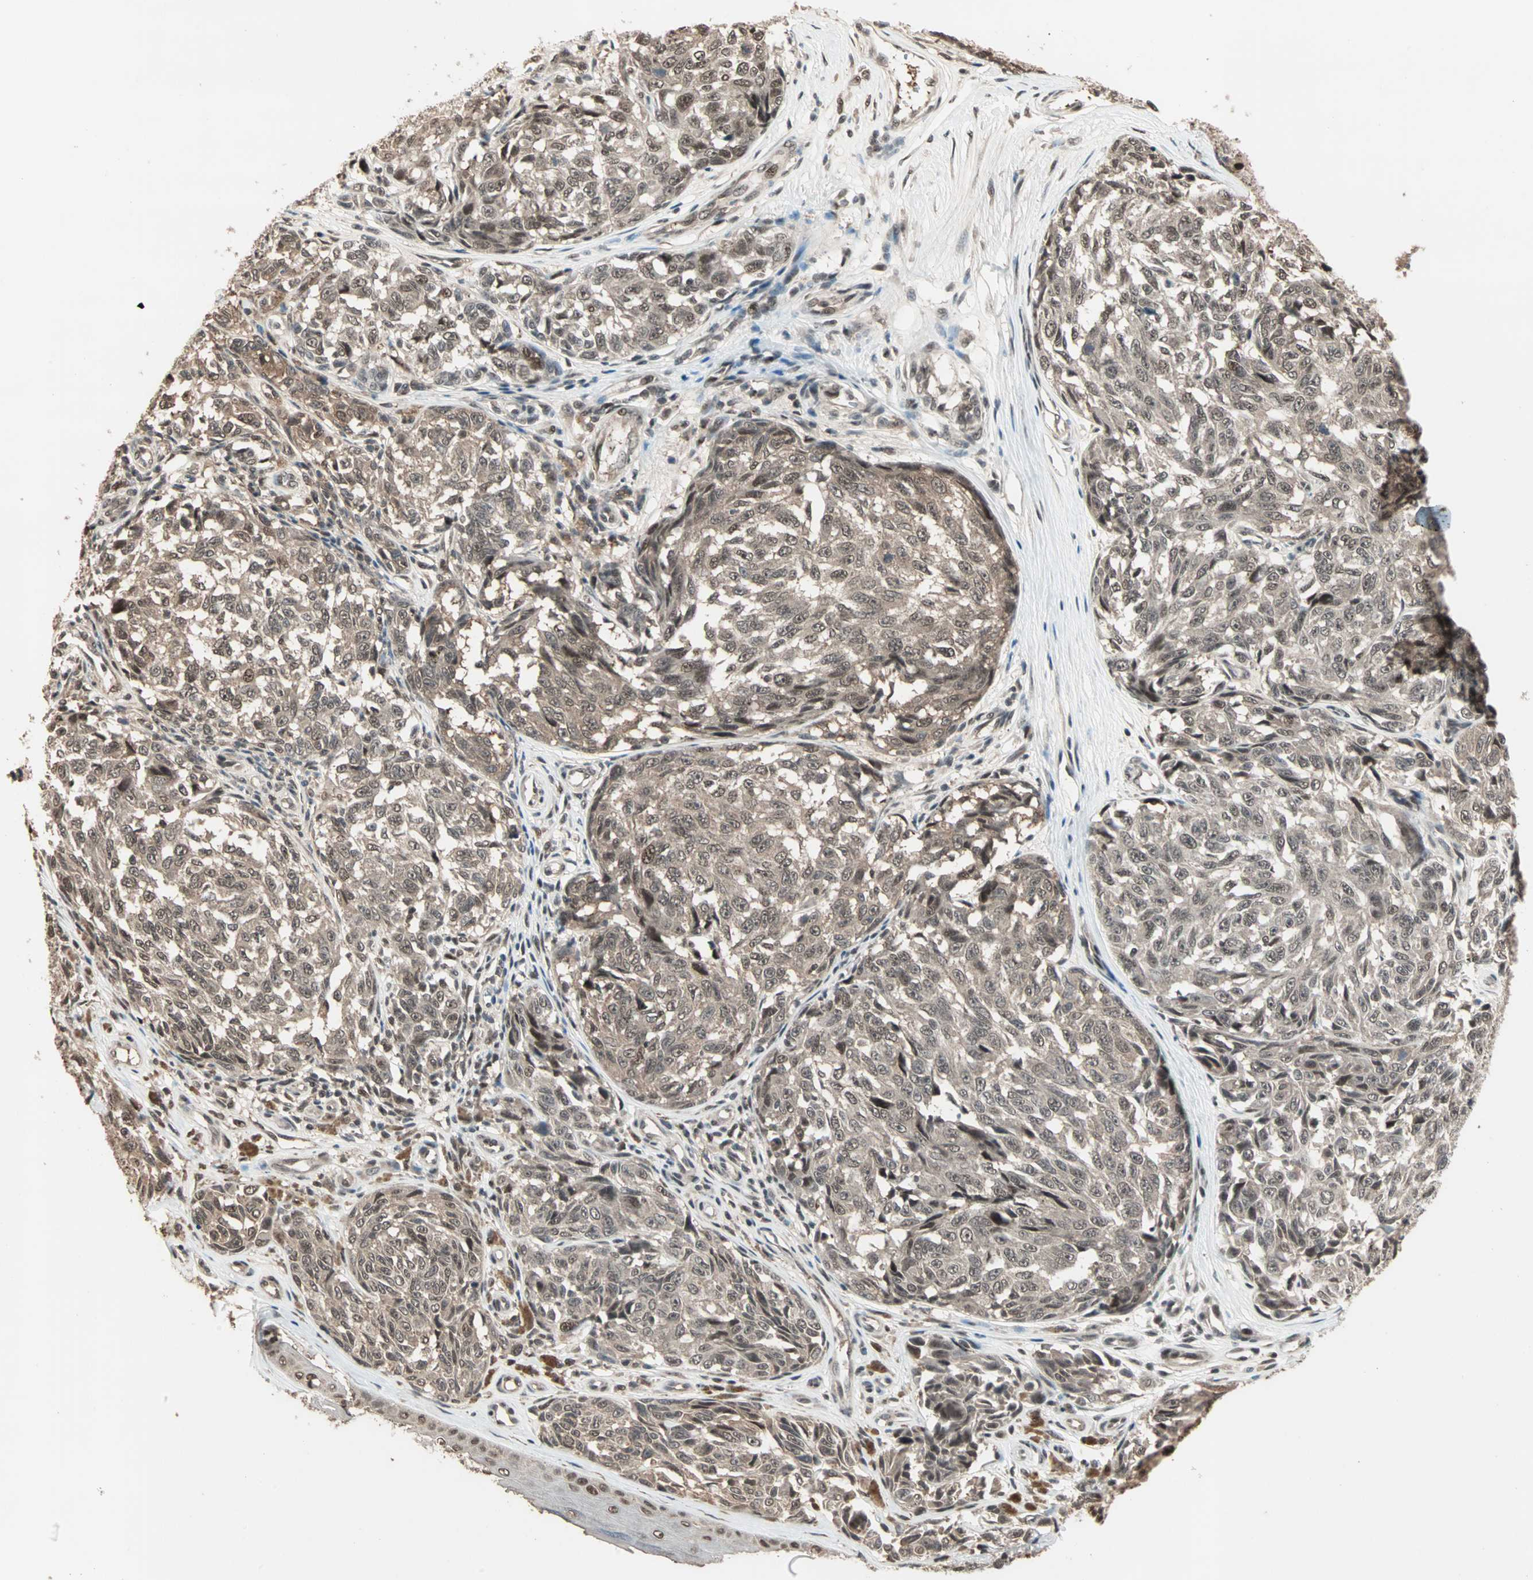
{"staining": {"intensity": "weak", "quantity": ">75%", "location": "cytoplasmic/membranous,nuclear"}, "tissue": "melanoma", "cell_type": "Tumor cells", "image_type": "cancer", "snomed": [{"axis": "morphology", "description": "Malignant melanoma, NOS"}, {"axis": "topography", "description": "Skin"}], "caption": "The image reveals a brown stain indicating the presence of a protein in the cytoplasmic/membranous and nuclear of tumor cells in melanoma. Using DAB (3,3'-diaminobenzidine) (brown) and hematoxylin (blue) stains, captured at high magnification using brightfield microscopy.", "gene": "ZNF701", "patient": {"sex": "female", "age": 64}}